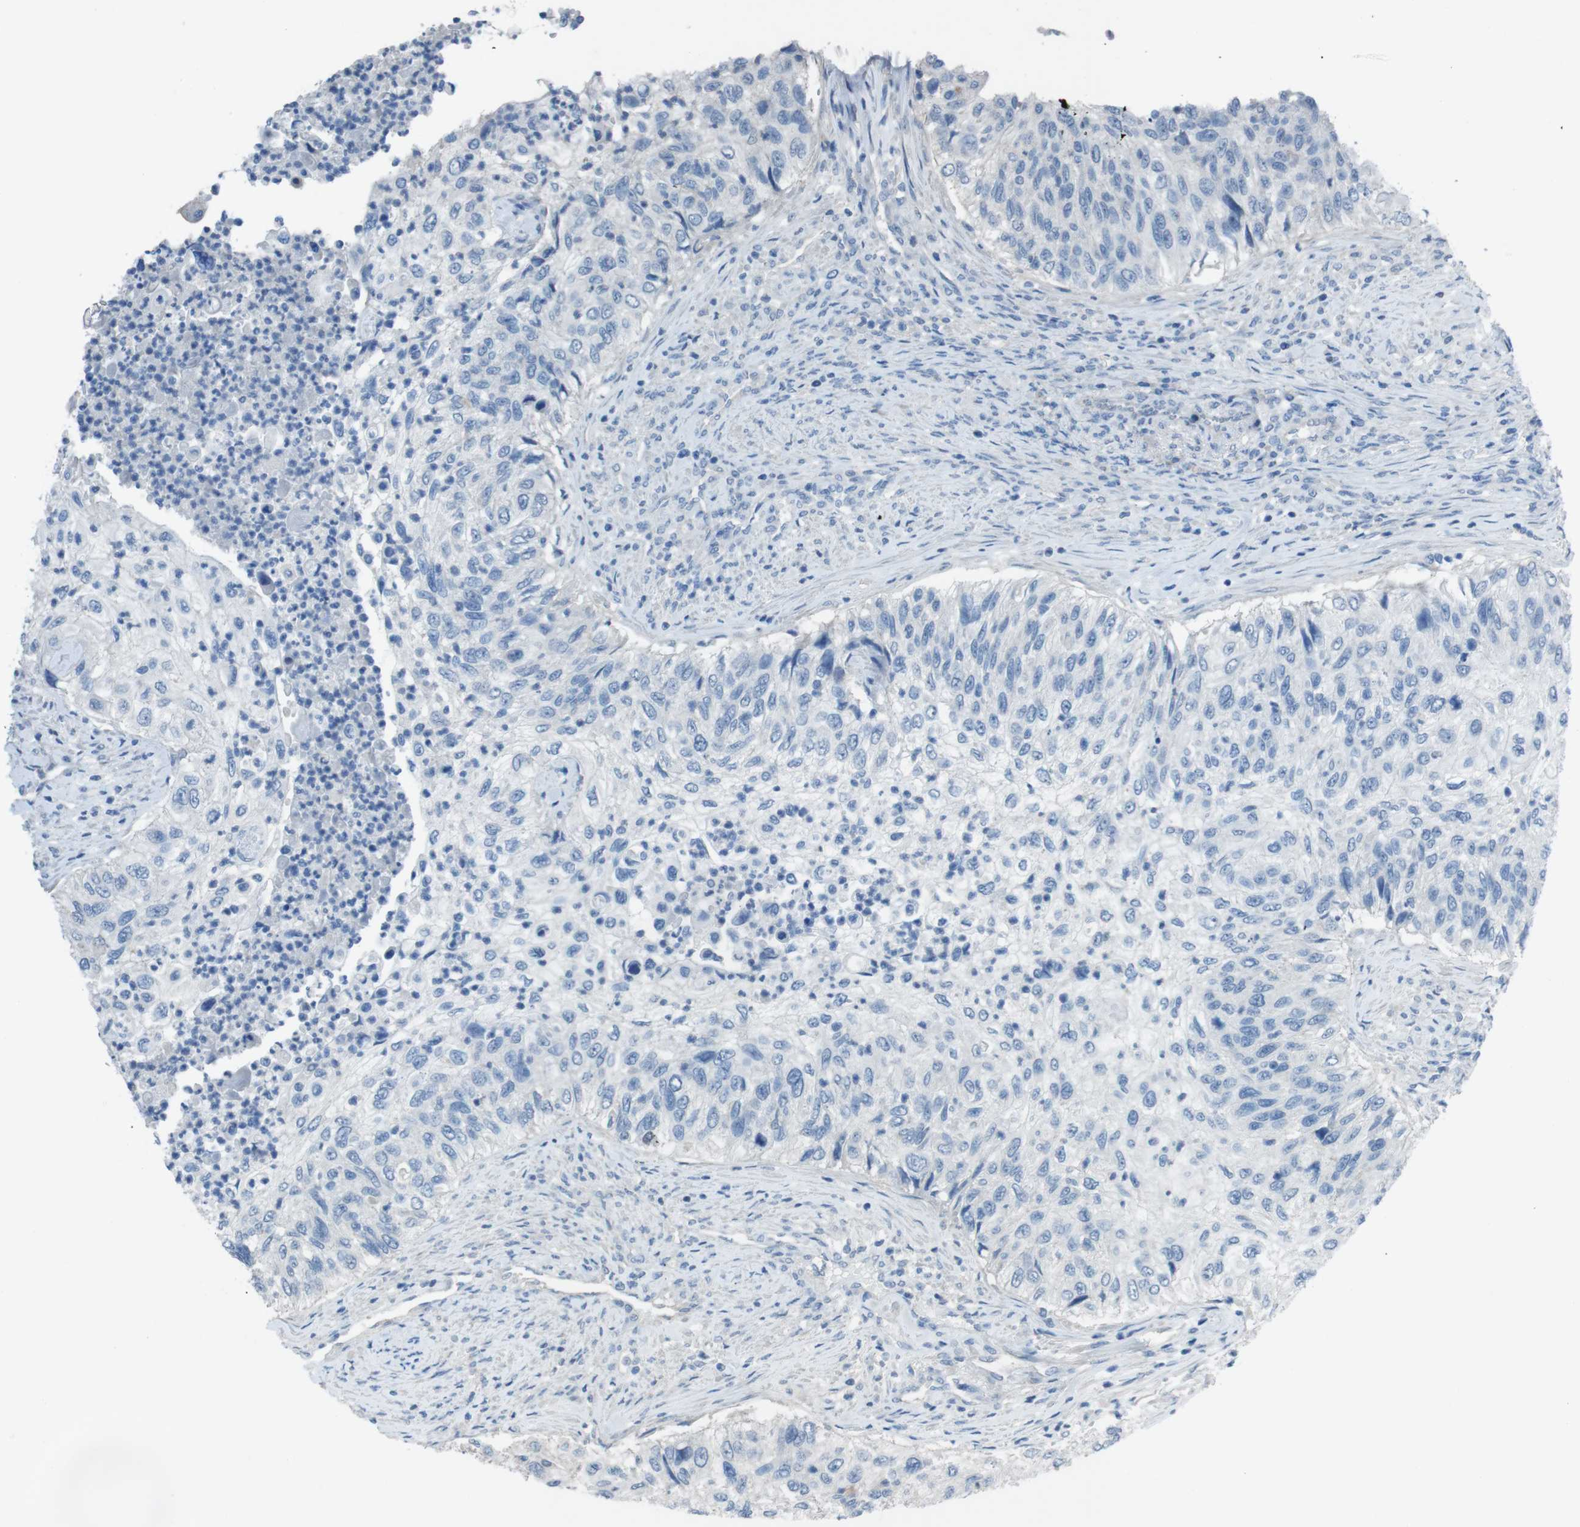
{"staining": {"intensity": "negative", "quantity": "none", "location": "none"}, "tissue": "urothelial cancer", "cell_type": "Tumor cells", "image_type": "cancer", "snomed": [{"axis": "morphology", "description": "Urothelial carcinoma, High grade"}, {"axis": "topography", "description": "Urinary bladder"}], "caption": "This is a image of IHC staining of high-grade urothelial carcinoma, which shows no staining in tumor cells.", "gene": "CYP2C8", "patient": {"sex": "female", "age": 60}}